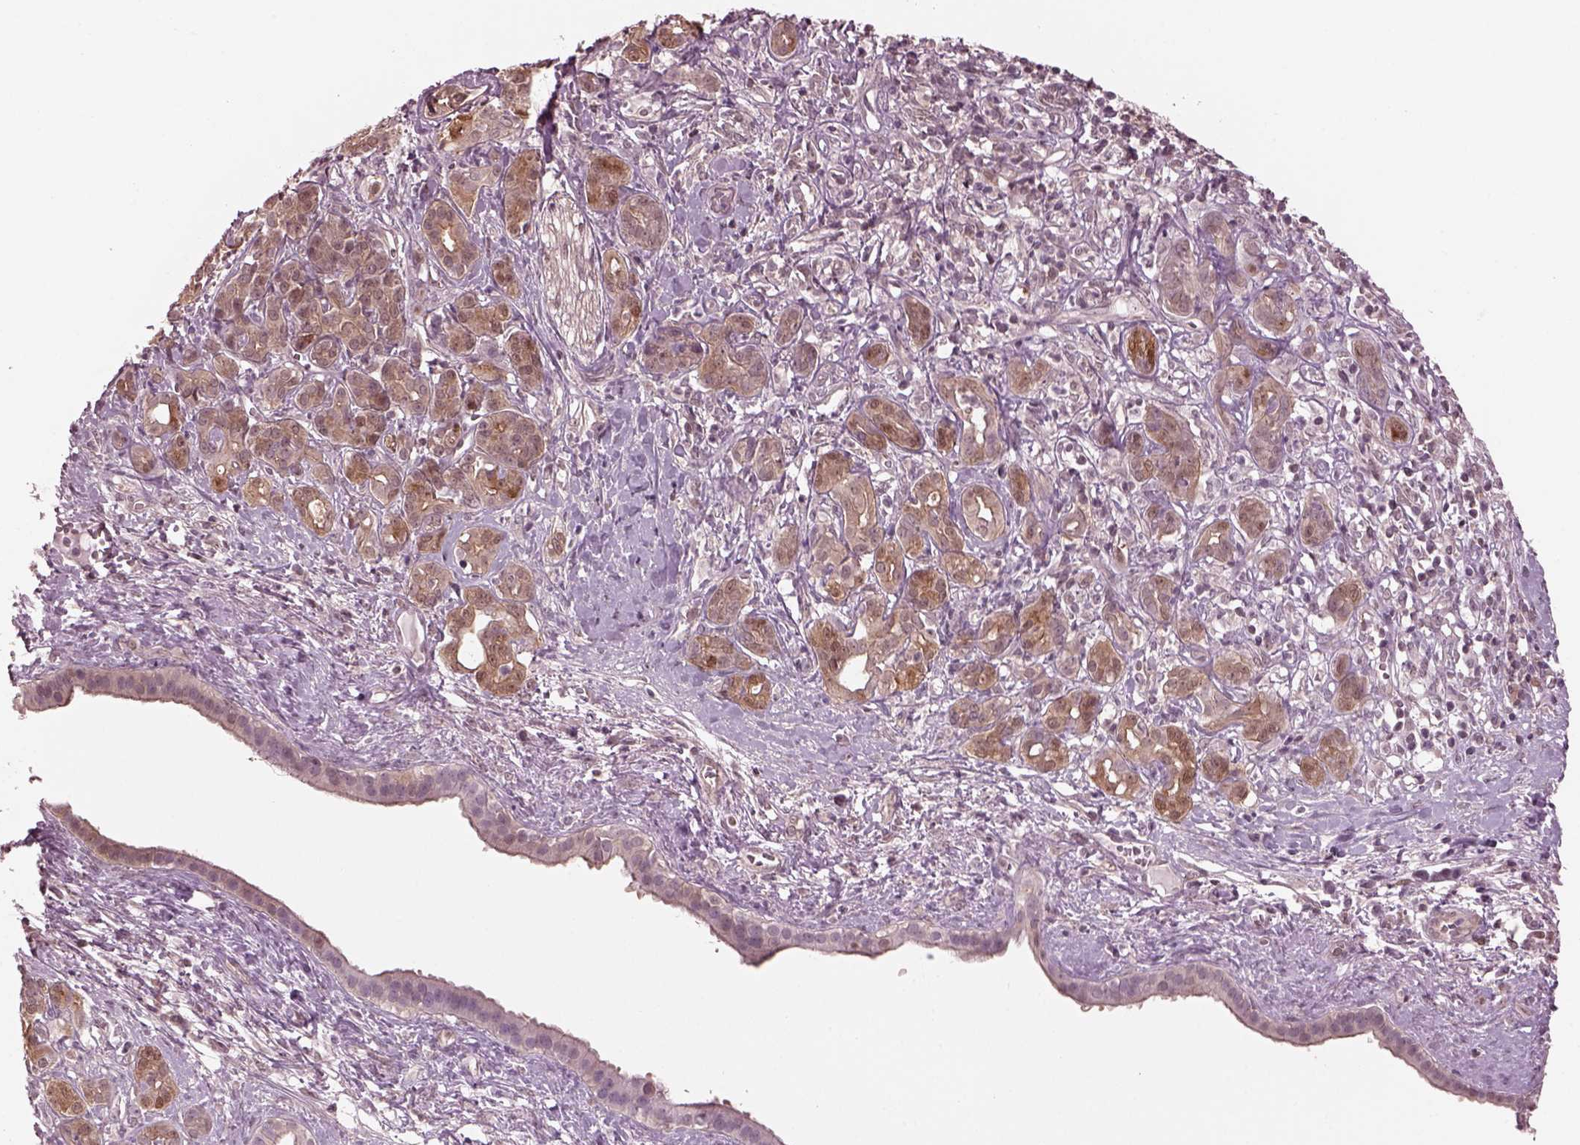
{"staining": {"intensity": "moderate", "quantity": "25%-75%", "location": "cytoplasmic/membranous"}, "tissue": "pancreatic cancer", "cell_type": "Tumor cells", "image_type": "cancer", "snomed": [{"axis": "morphology", "description": "Adenocarcinoma, NOS"}, {"axis": "topography", "description": "Pancreas"}], "caption": "Protein analysis of pancreatic cancer tissue demonstrates moderate cytoplasmic/membranous expression in about 25%-75% of tumor cells.", "gene": "SRI", "patient": {"sex": "male", "age": 61}}